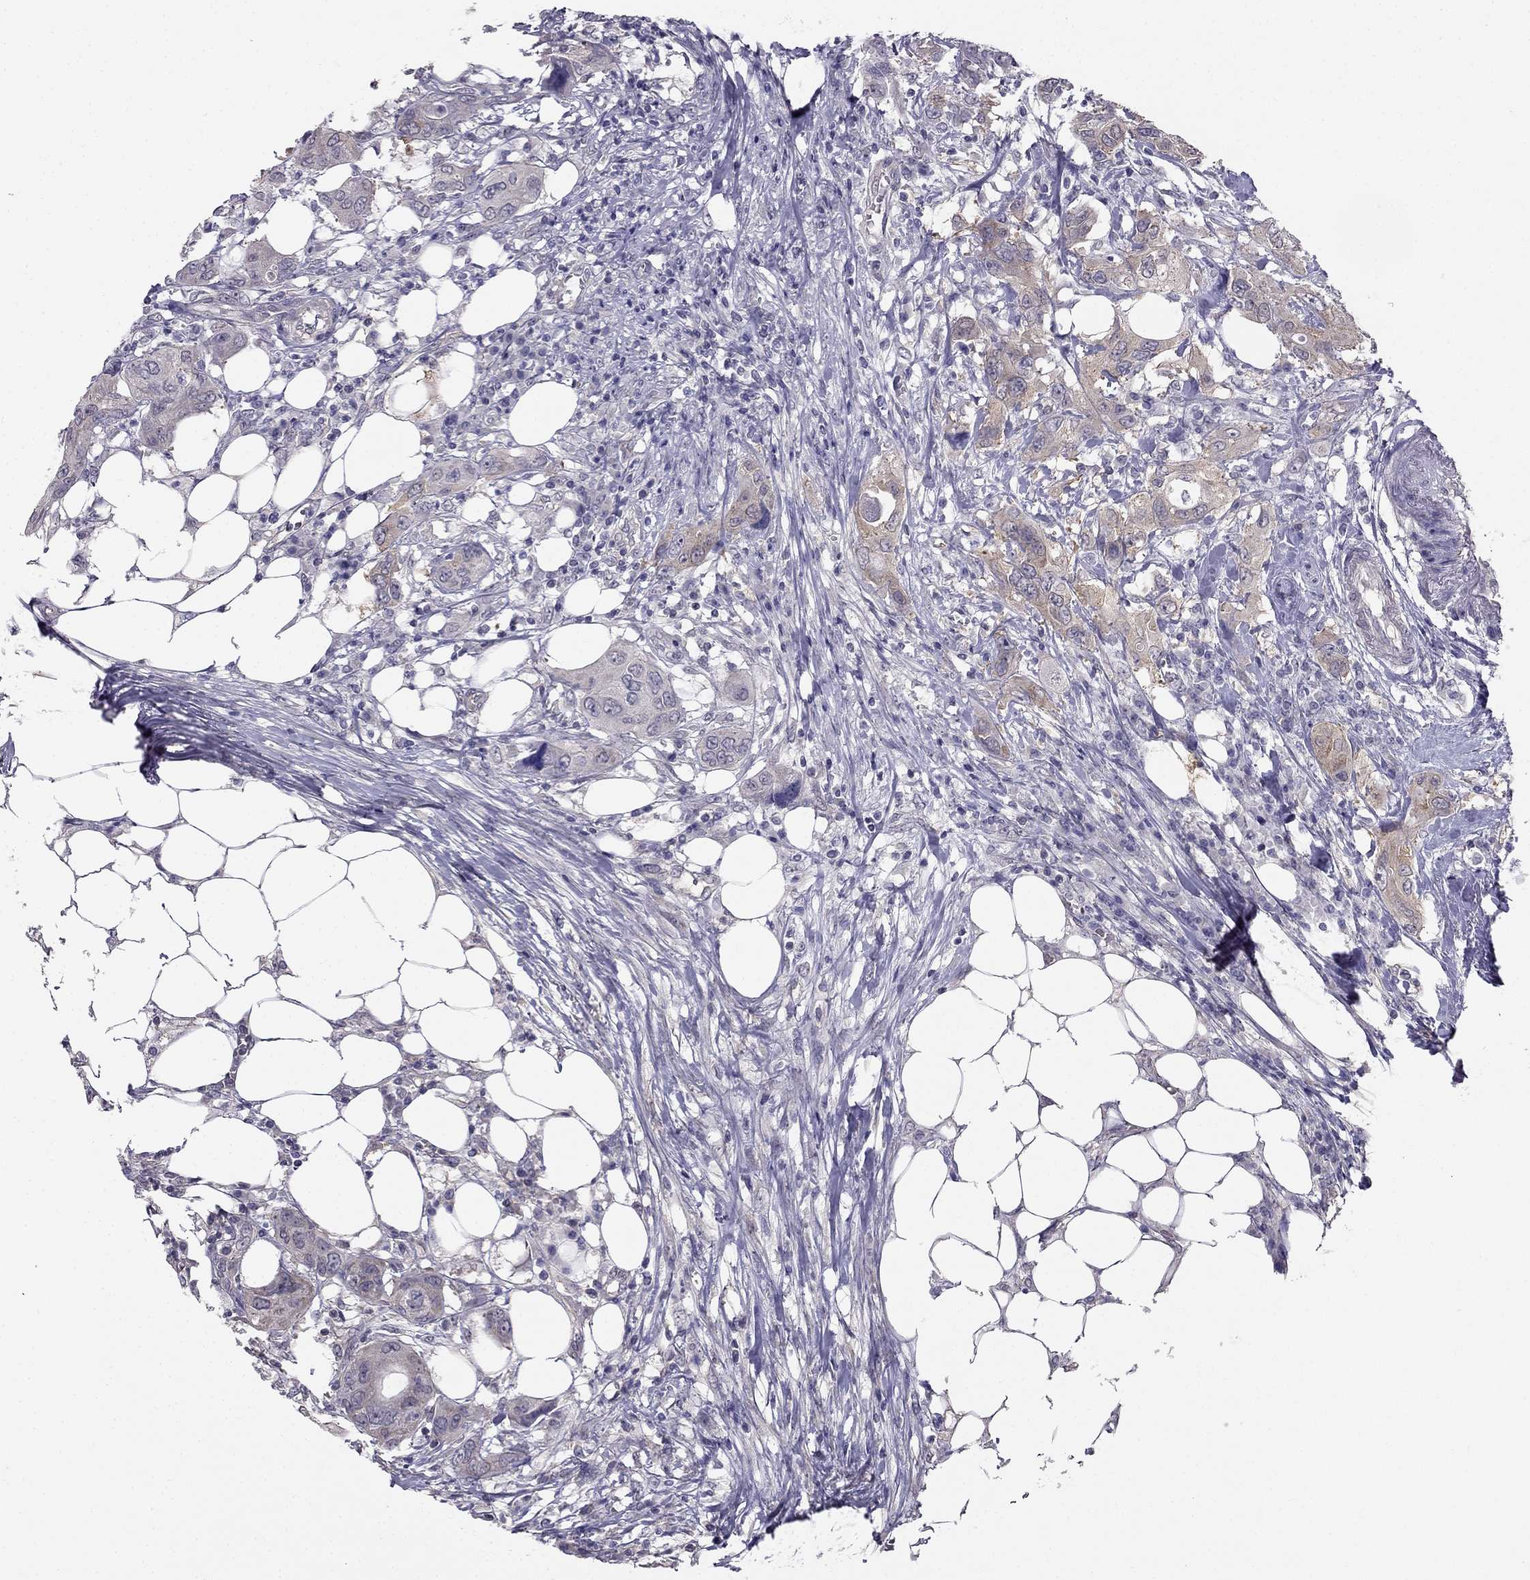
{"staining": {"intensity": "weak", "quantity": "<25%", "location": "cytoplasmic/membranous"}, "tissue": "urothelial cancer", "cell_type": "Tumor cells", "image_type": "cancer", "snomed": [{"axis": "morphology", "description": "Urothelial carcinoma, NOS"}, {"axis": "morphology", "description": "Urothelial carcinoma, High grade"}, {"axis": "topography", "description": "Urinary bladder"}], "caption": "Histopathology image shows no protein staining in tumor cells of urothelial cancer tissue.", "gene": "HSFX1", "patient": {"sex": "male", "age": 63}}